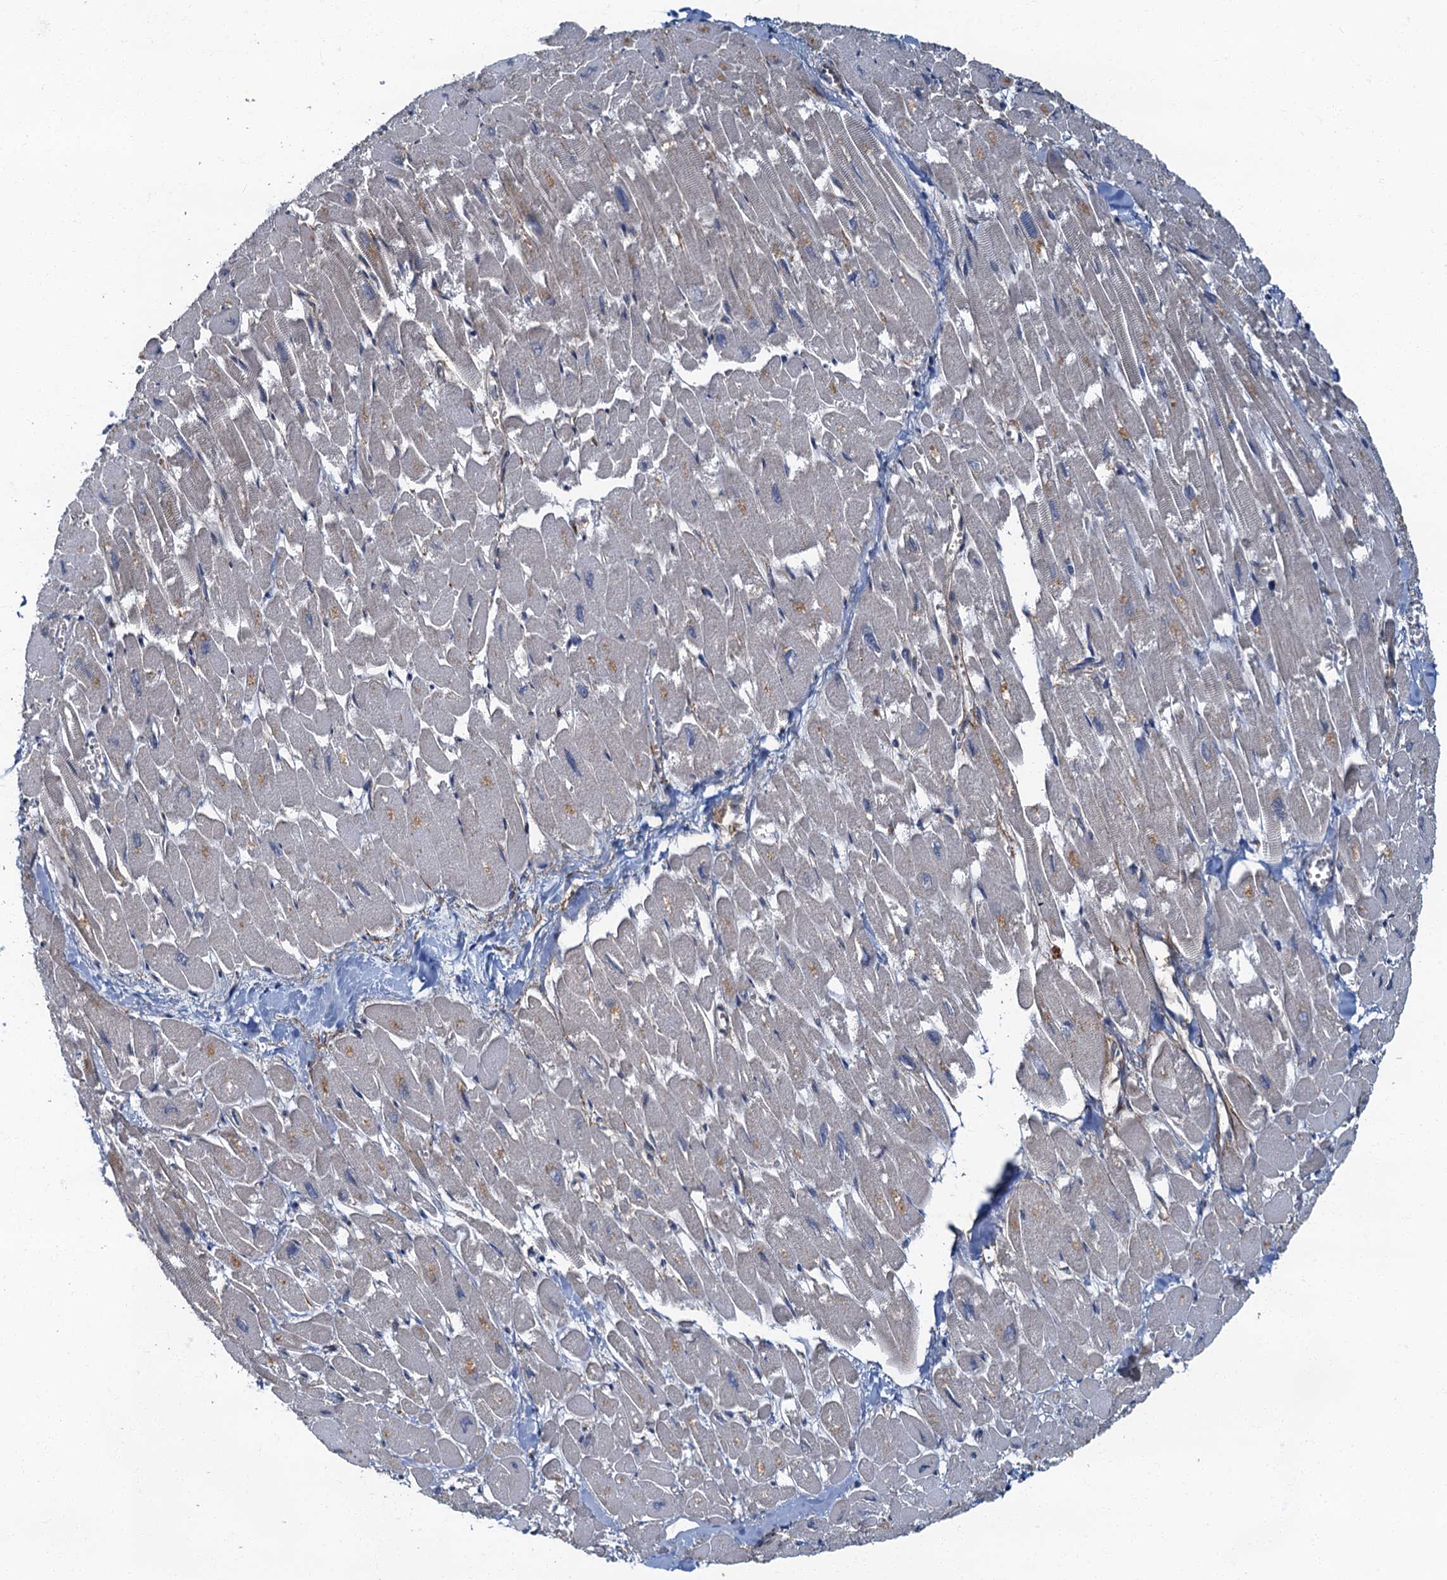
{"staining": {"intensity": "negative", "quantity": "none", "location": "none"}, "tissue": "heart muscle", "cell_type": "Cardiomyocytes", "image_type": "normal", "snomed": [{"axis": "morphology", "description": "Normal tissue, NOS"}, {"axis": "topography", "description": "Heart"}], "caption": "Immunohistochemistry (IHC) photomicrograph of benign heart muscle: human heart muscle stained with DAB reveals no significant protein positivity in cardiomyocytes.", "gene": "TBCK", "patient": {"sex": "male", "age": 54}}